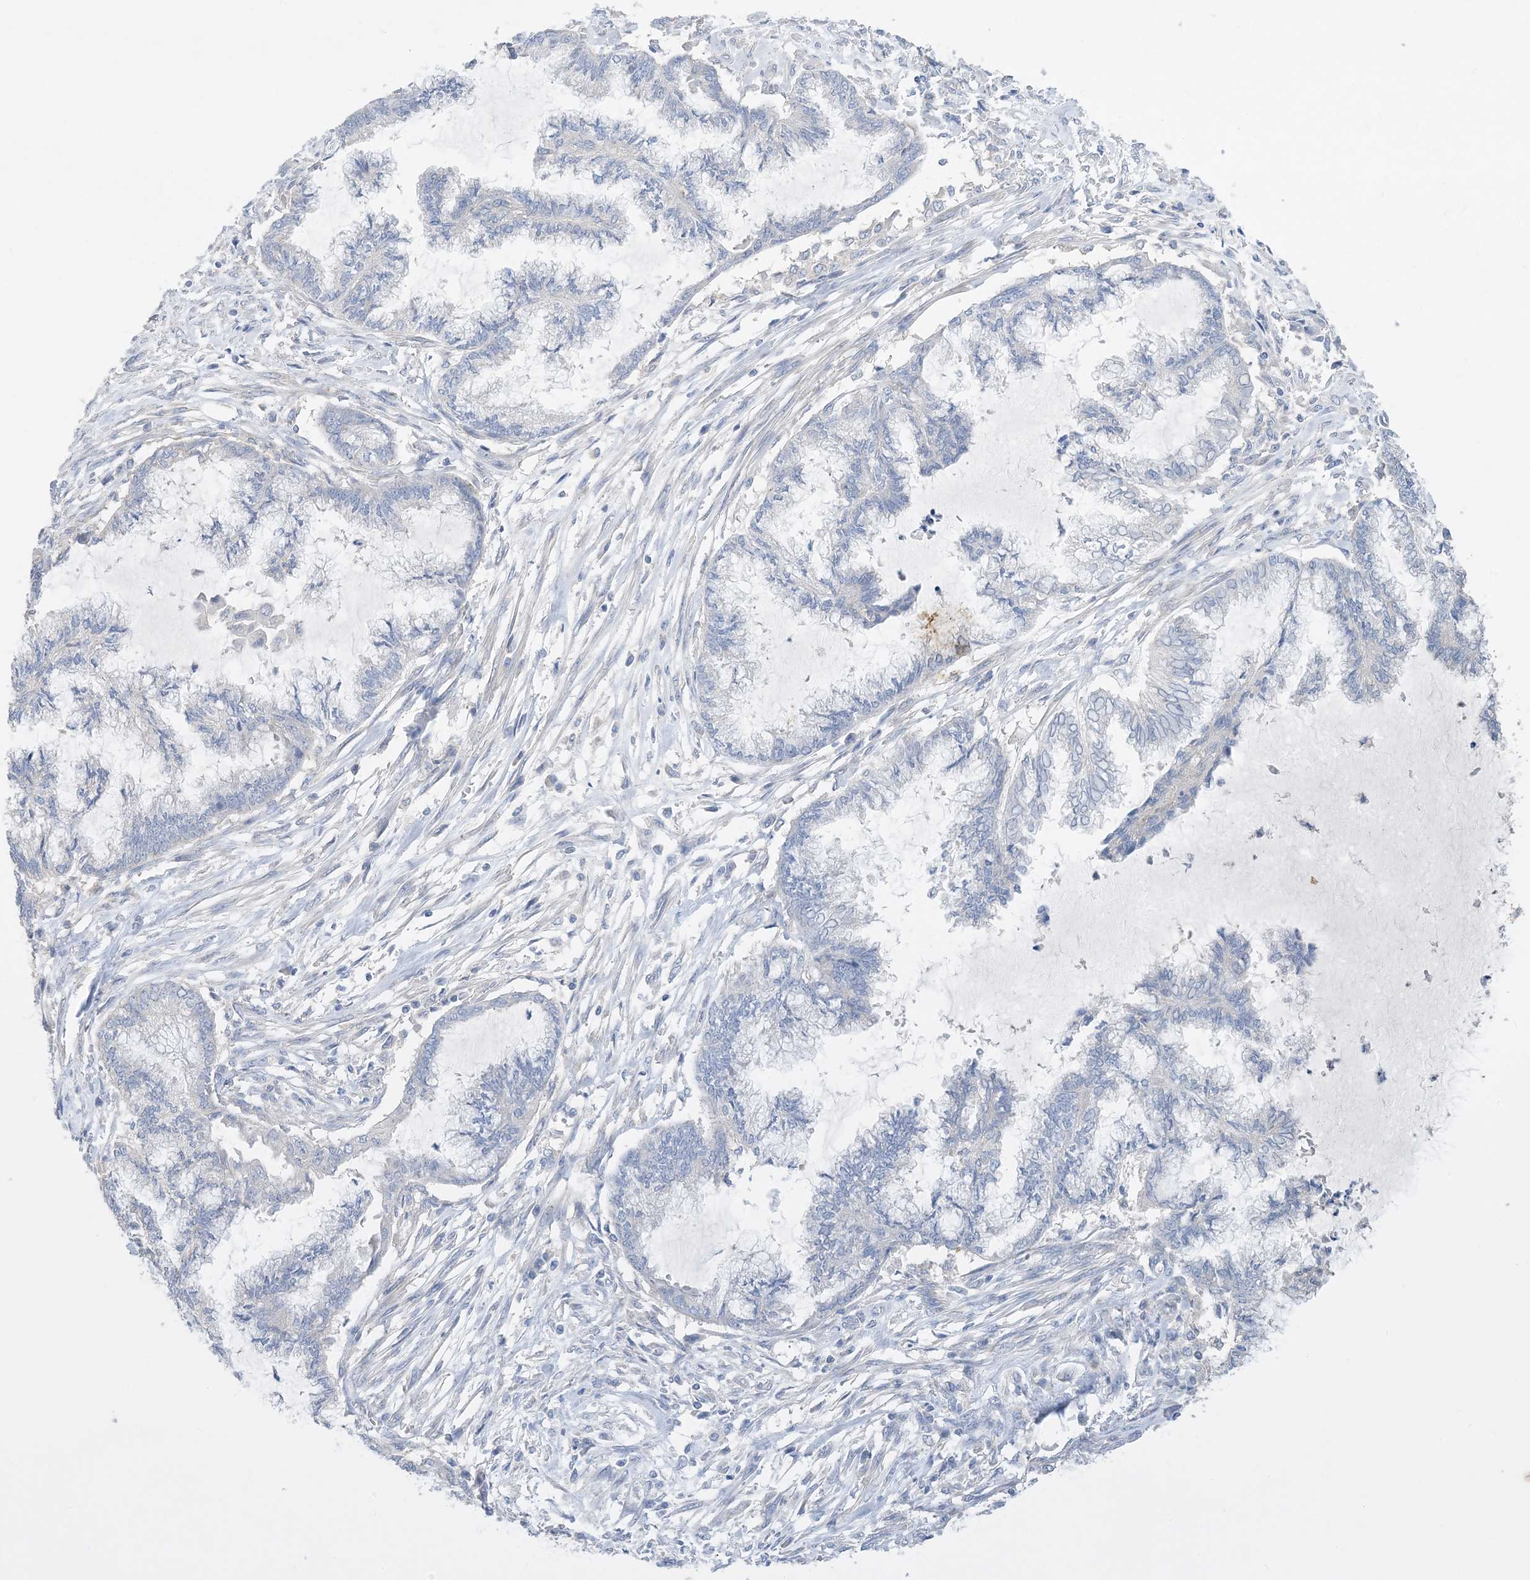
{"staining": {"intensity": "negative", "quantity": "none", "location": "none"}, "tissue": "endometrial cancer", "cell_type": "Tumor cells", "image_type": "cancer", "snomed": [{"axis": "morphology", "description": "Adenocarcinoma, NOS"}, {"axis": "topography", "description": "Endometrium"}], "caption": "Tumor cells show no significant protein positivity in adenocarcinoma (endometrial). Nuclei are stained in blue.", "gene": "KPRP", "patient": {"sex": "female", "age": 86}}